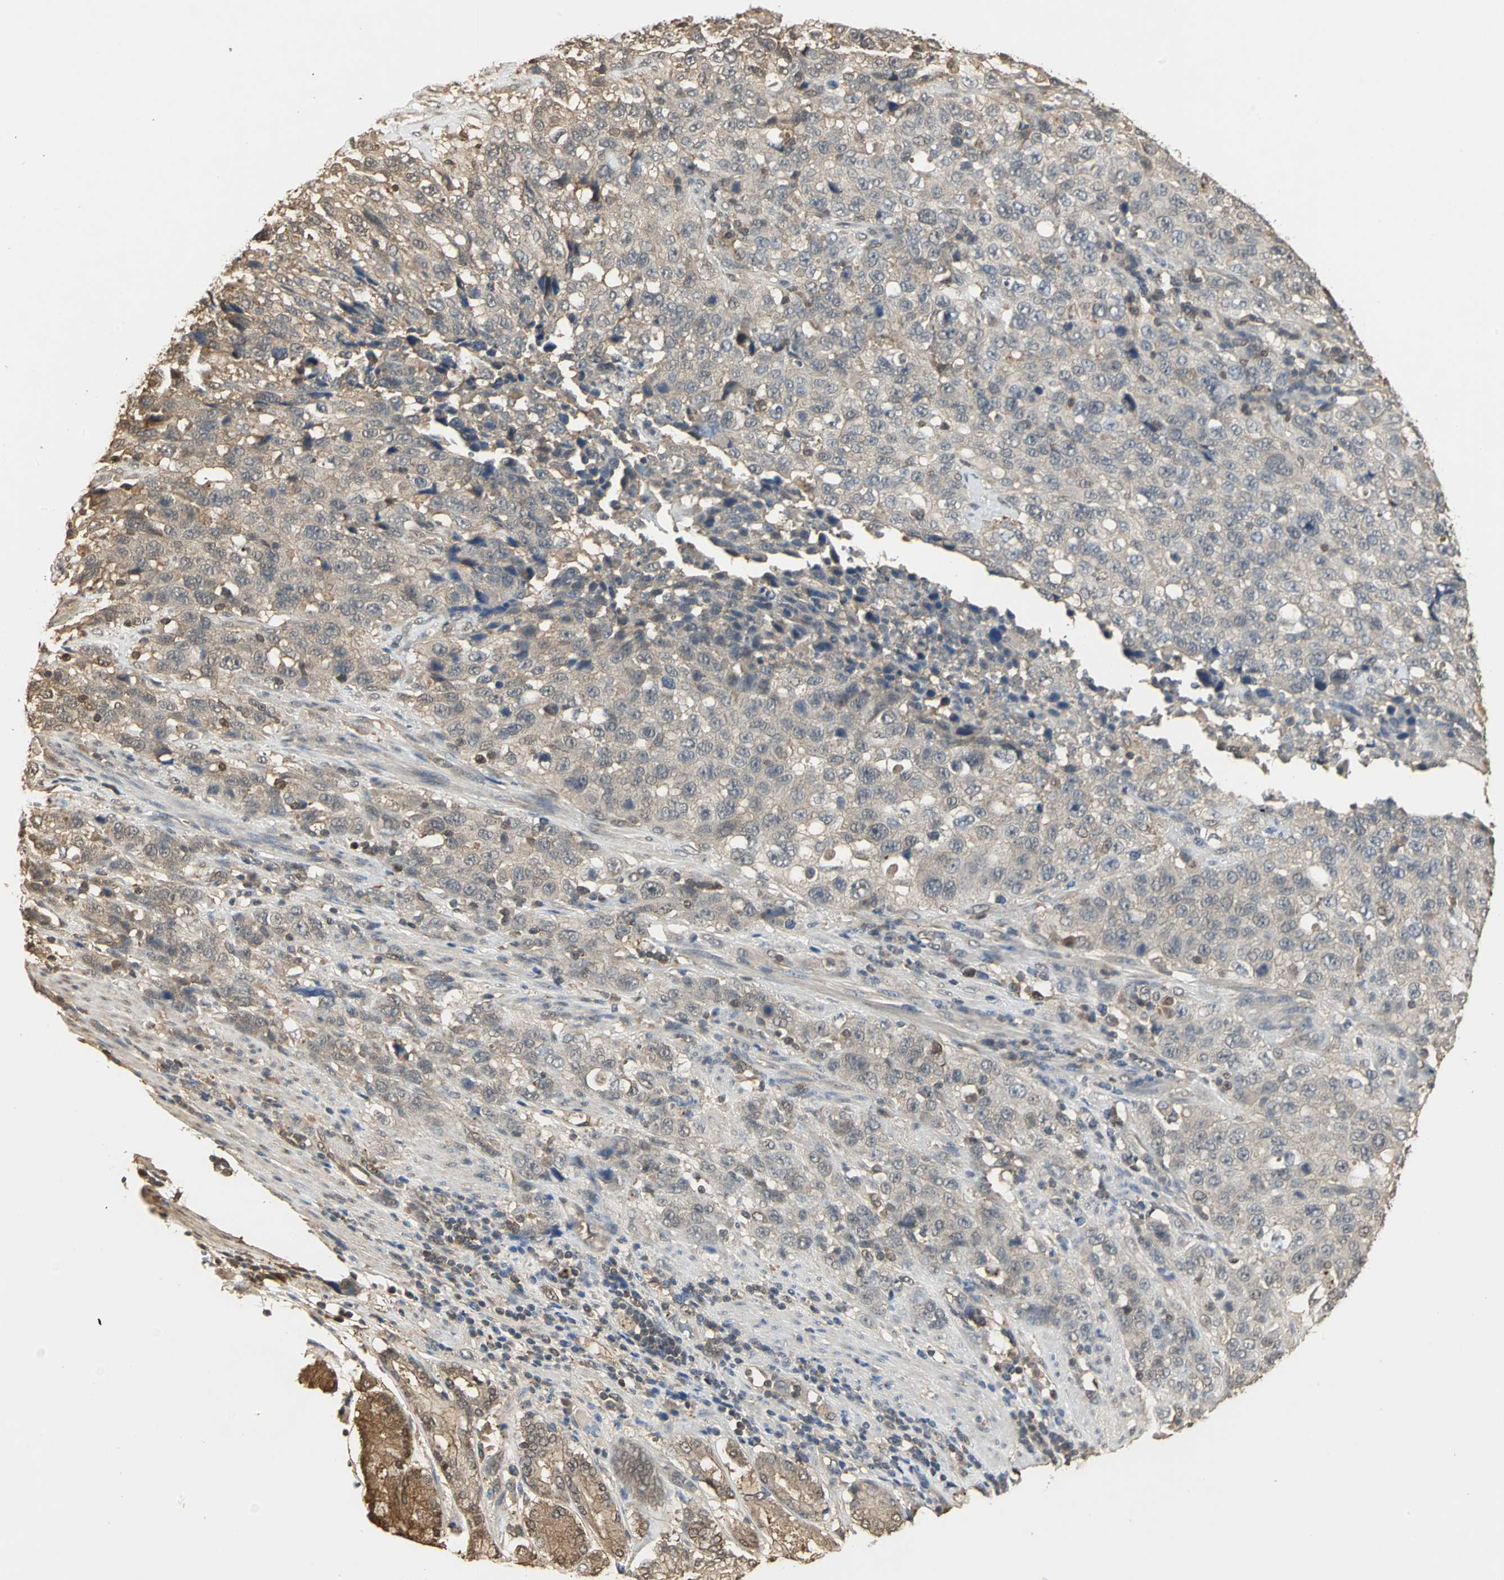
{"staining": {"intensity": "weak", "quantity": ">75%", "location": "cytoplasmic/membranous"}, "tissue": "stomach cancer", "cell_type": "Tumor cells", "image_type": "cancer", "snomed": [{"axis": "morphology", "description": "Normal tissue, NOS"}, {"axis": "morphology", "description": "Adenocarcinoma, NOS"}, {"axis": "topography", "description": "Stomach"}], "caption": "IHC staining of stomach adenocarcinoma, which shows low levels of weak cytoplasmic/membranous staining in approximately >75% of tumor cells indicating weak cytoplasmic/membranous protein positivity. The staining was performed using DAB (brown) for protein detection and nuclei were counterstained in hematoxylin (blue).", "gene": "PARK7", "patient": {"sex": "male", "age": 48}}